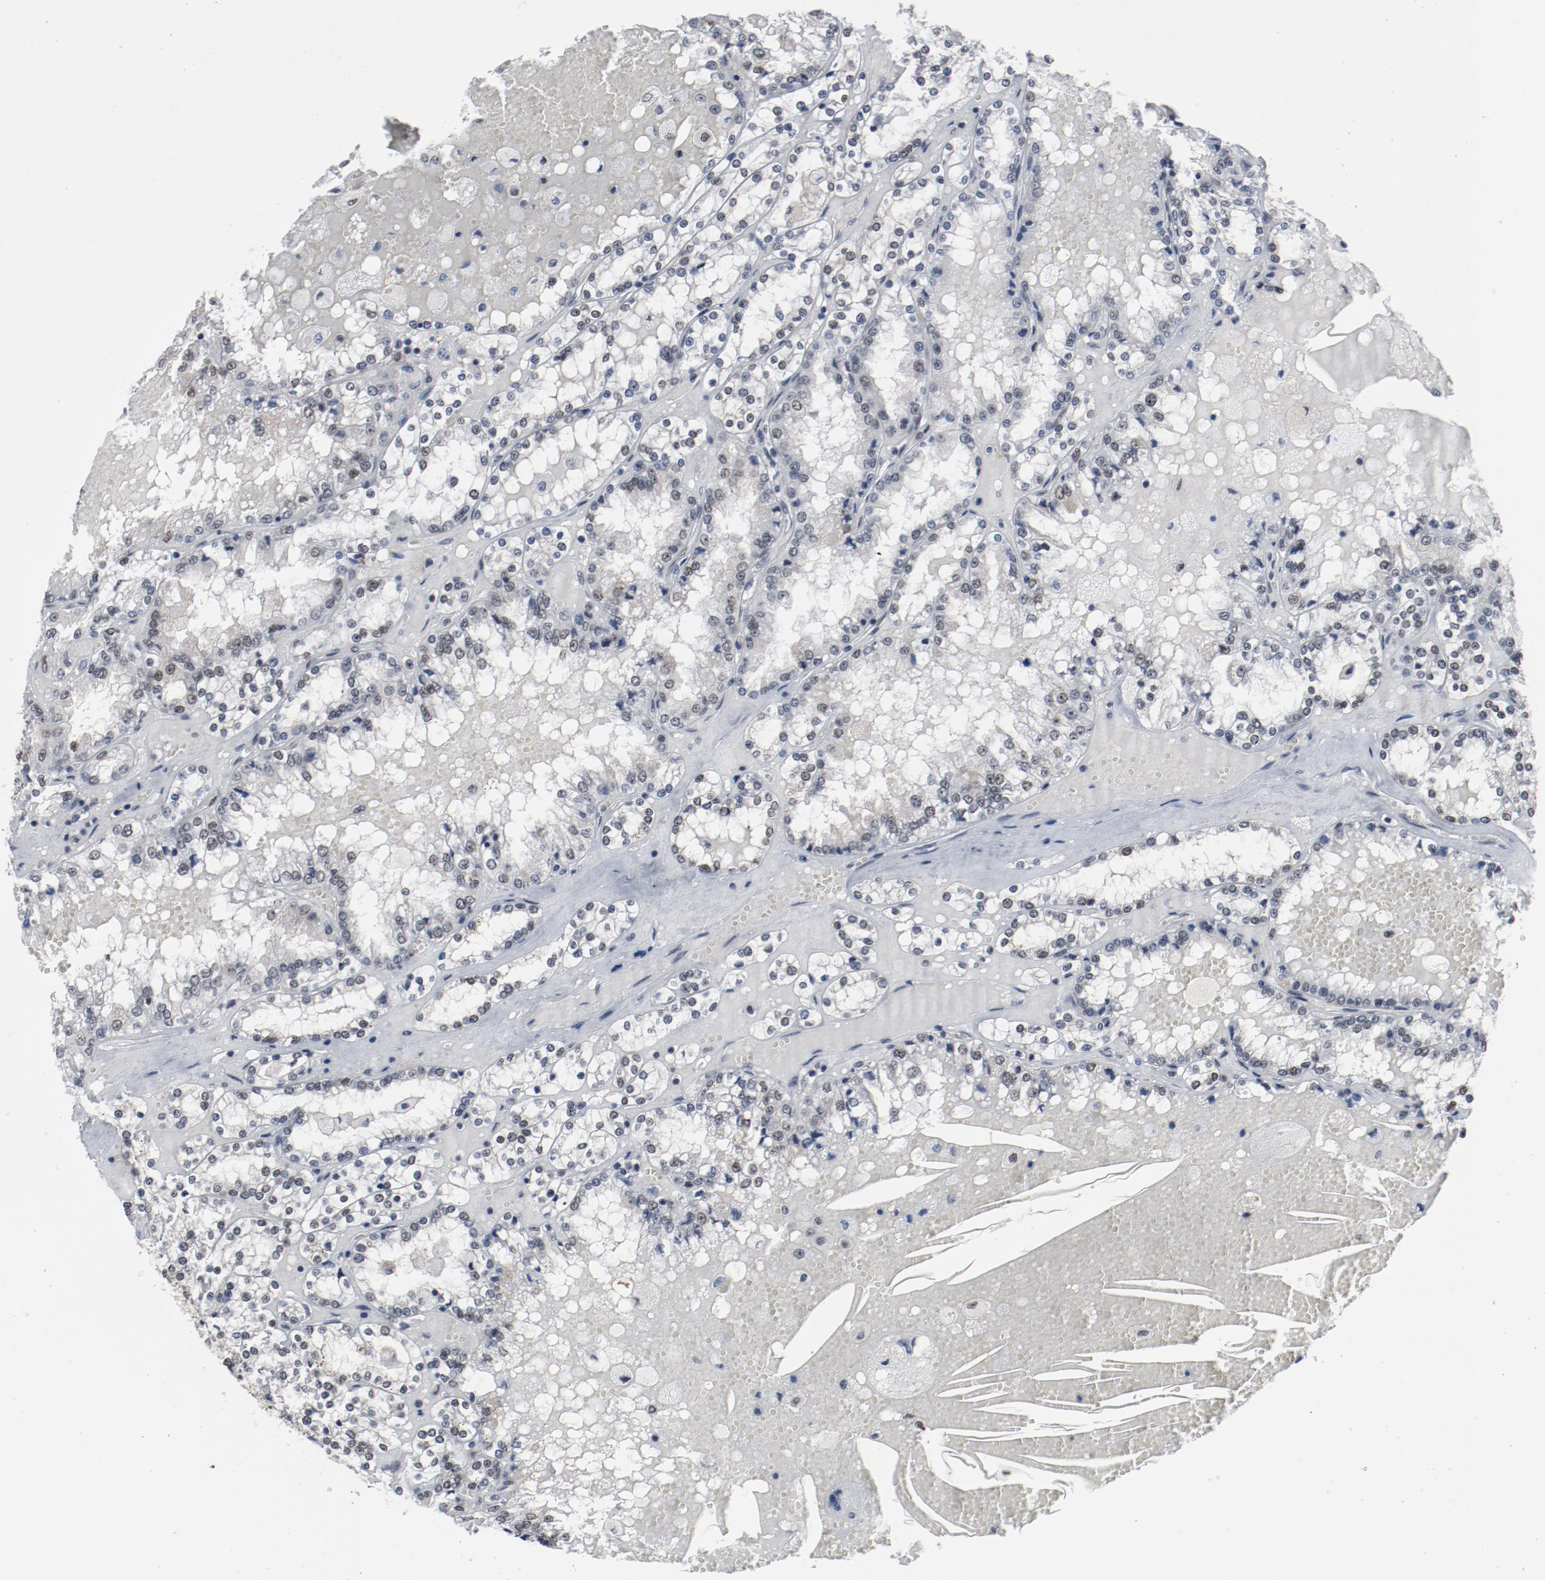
{"staining": {"intensity": "moderate", "quantity": "25%-75%", "location": "nuclear"}, "tissue": "renal cancer", "cell_type": "Tumor cells", "image_type": "cancer", "snomed": [{"axis": "morphology", "description": "Adenocarcinoma, NOS"}, {"axis": "topography", "description": "Kidney"}], "caption": "Adenocarcinoma (renal) was stained to show a protein in brown. There is medium levels of moderate nuclear expression in approximately 25%-75% of tumor cells. (DAB (3,3'-diaminobenzidine) IHC with brightfield microscopy, high magnification).", "gene": "JMJD6", "patient": {"sex": "female", "age": 56}}